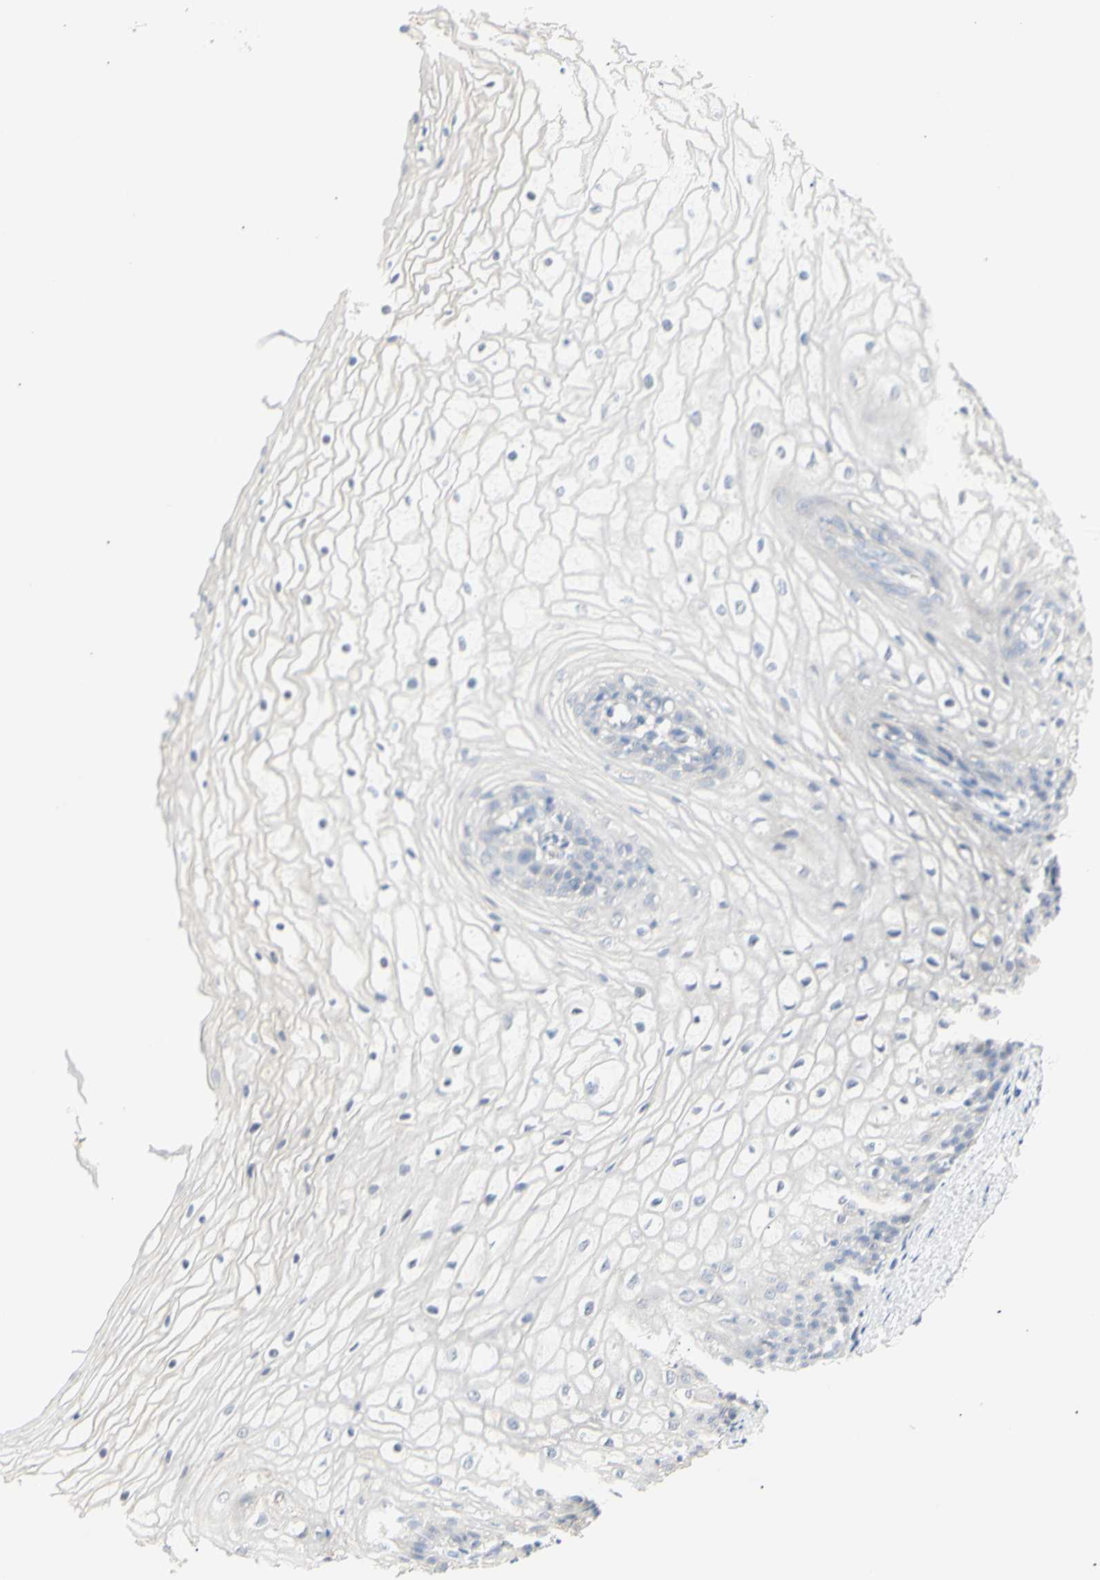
{"staining": {"intensity": "negative", "quantity": "none", "location": "none"}, "tissue": "vagina", "cell_type": "Squamous epithelial cells", "image_type": "normal", "snomed": [{"axis": "morphology", "description": "Normal tissue, NOS"}, {"axis": "topography", "description": "Vagina"}], "caption": "This is a micrograph of IHC staining of normal vagina, which shows no expression in squamous epithelial cells.", "gene": "B4GALNT3", "patient": {"sex": "female", "age": 34}}